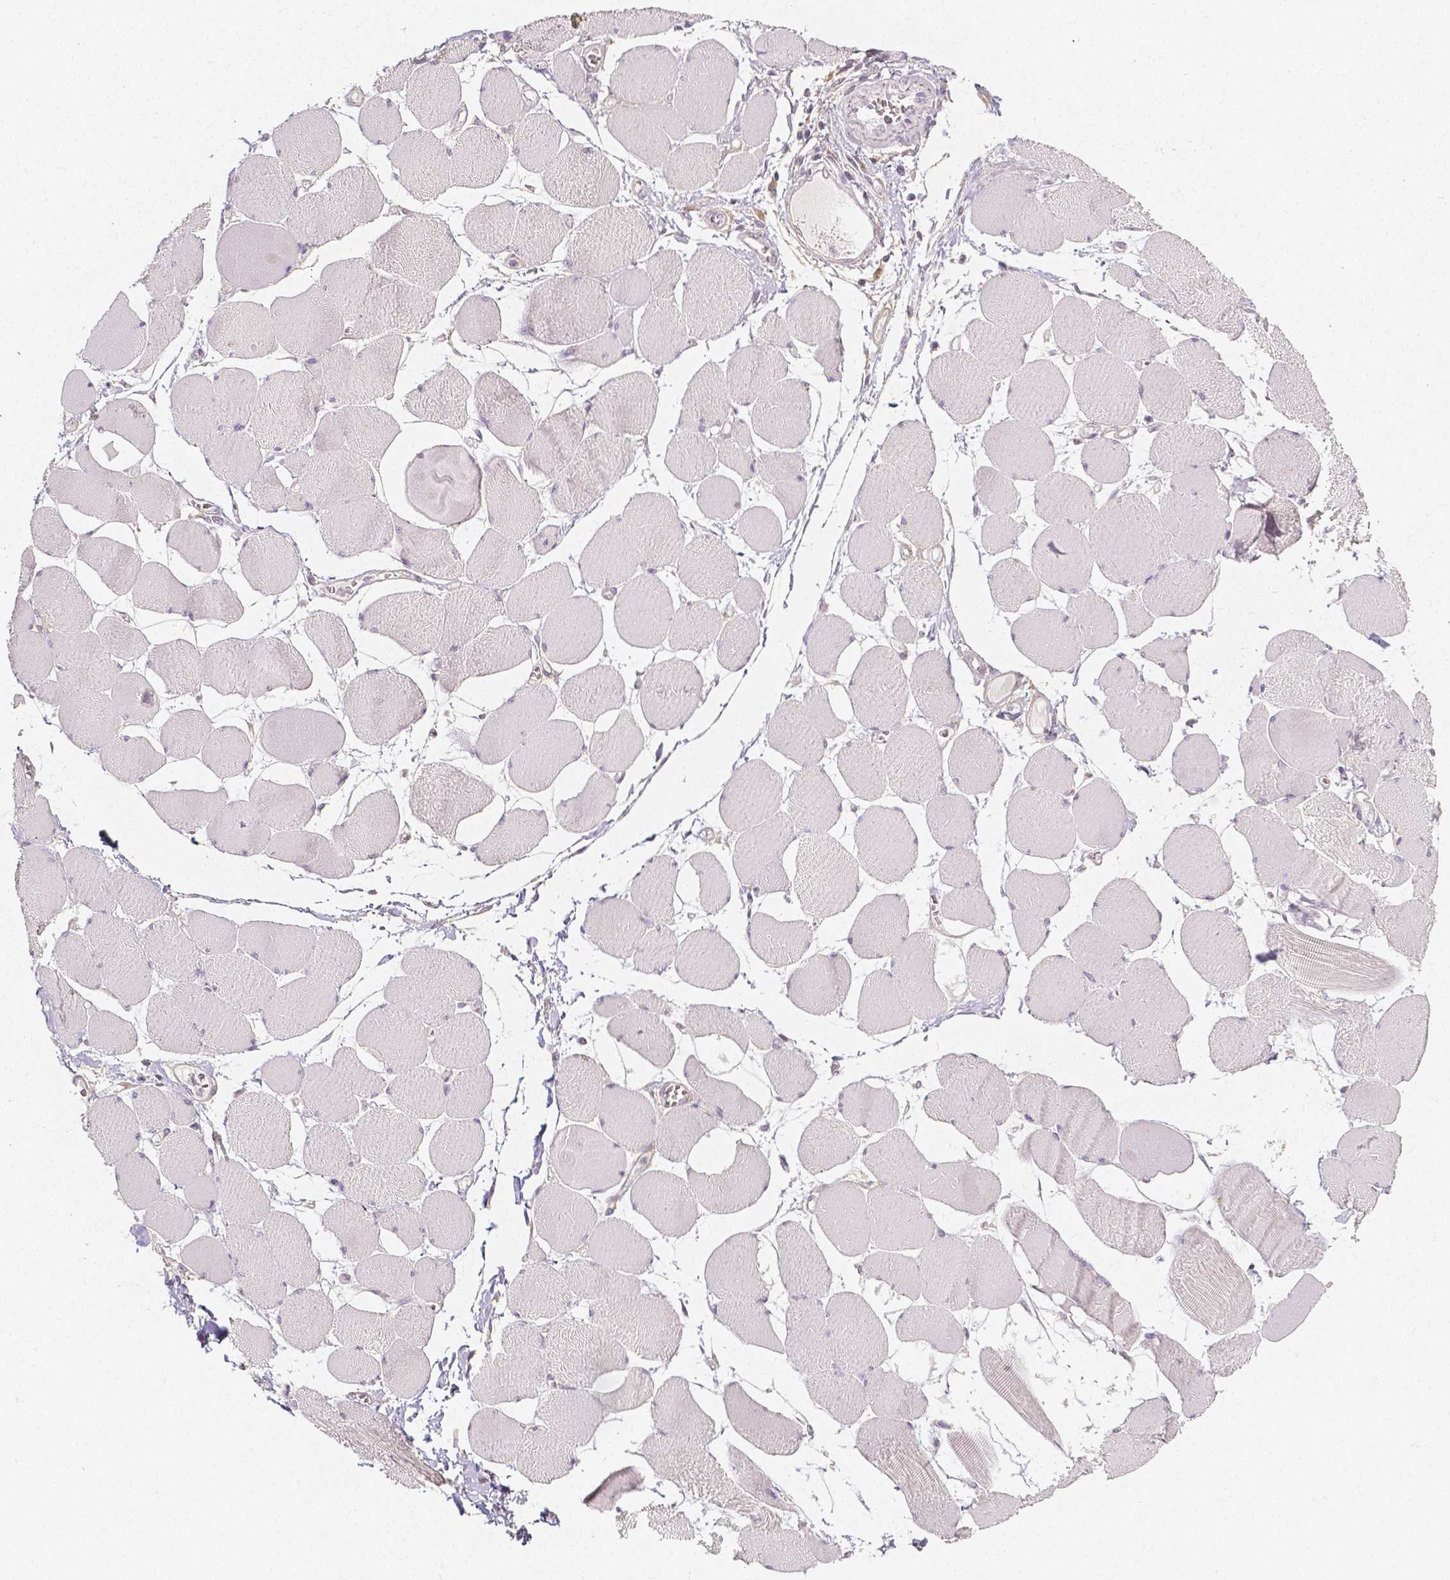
{"staining": {"intensity": "negative", "quantity": "none", "location": "none"}, "tissue": "skeletal muscle", "cell_type": "Myocytes", "image_type": "normal", "snomed": [{"axis": "morphology", "description": "Normal tissue, NOS"}, {"axis": "topography", "description": "Skeletal muscle"}], "caption": "IHC of unremarkable human skeletal muscle reveals no positivity in myocytes.", "gene": "THY1", "patient": {"sex": "female", "age": 75}}